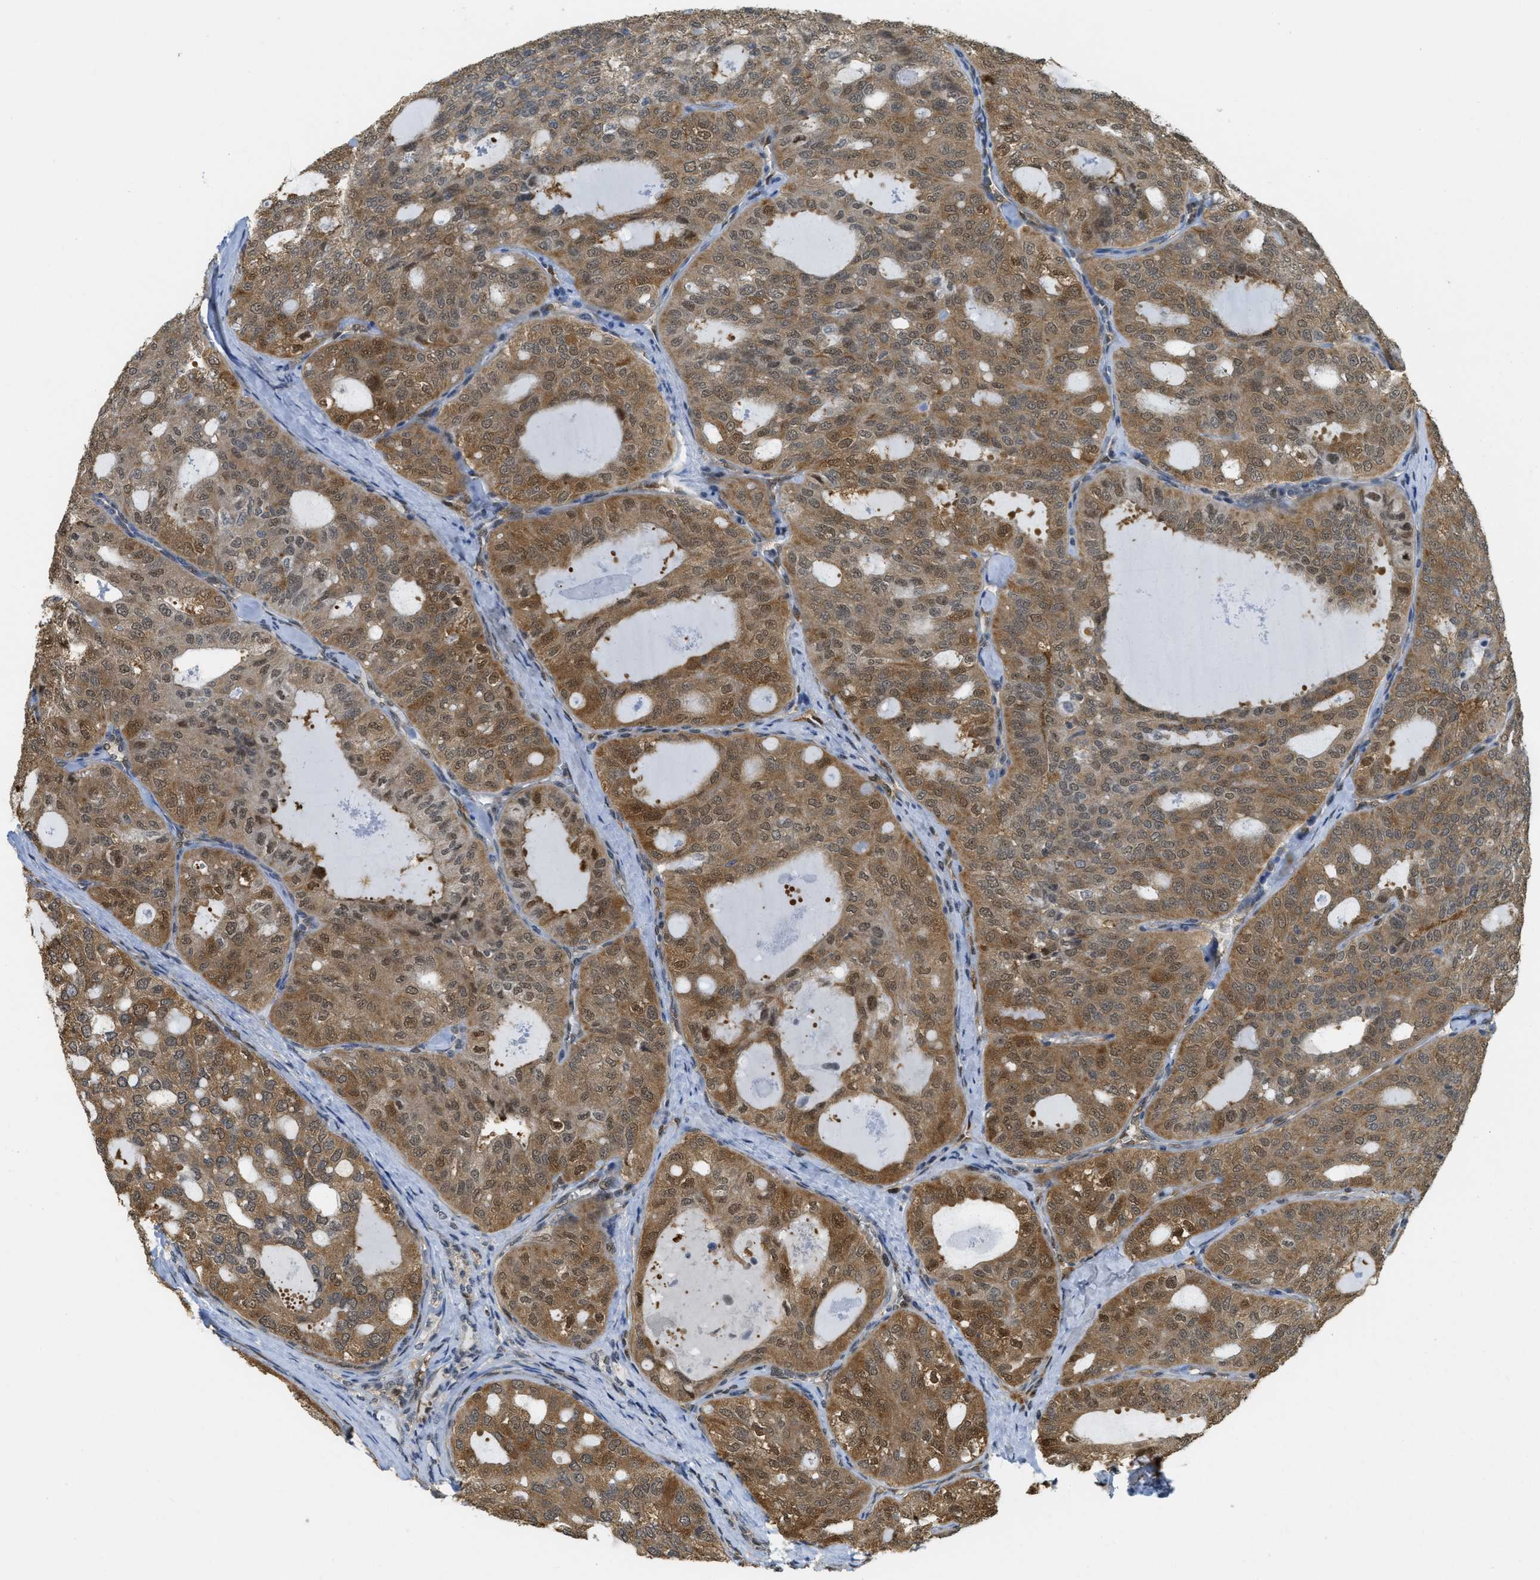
{"staining": {"intensity": "moderate", "quantity": ">75%", "location": "cytoplasmic/membranous,nuclear"}, "tissue": "thyroid cancer", "cell_type": "Tumor cells", "image_type": "cancer", "snomed": [{"axis": "morphology", "description": "Follicular adenoma carcinoma, NOS"}, {"axis": "topography", "description": "Thyroid gland"}], "caption": "A brown stain highlights moderate cytoplasmic/membranous and nuclear expression of a protein in human thyroid cancer tumor cells. The staining was performed using DAB, with brown indicating positive protein expression. Nuclei are stained blue with hematoxylin.", "gene": "PSMC5", "patient": {"sex": "male", "age": 75}}